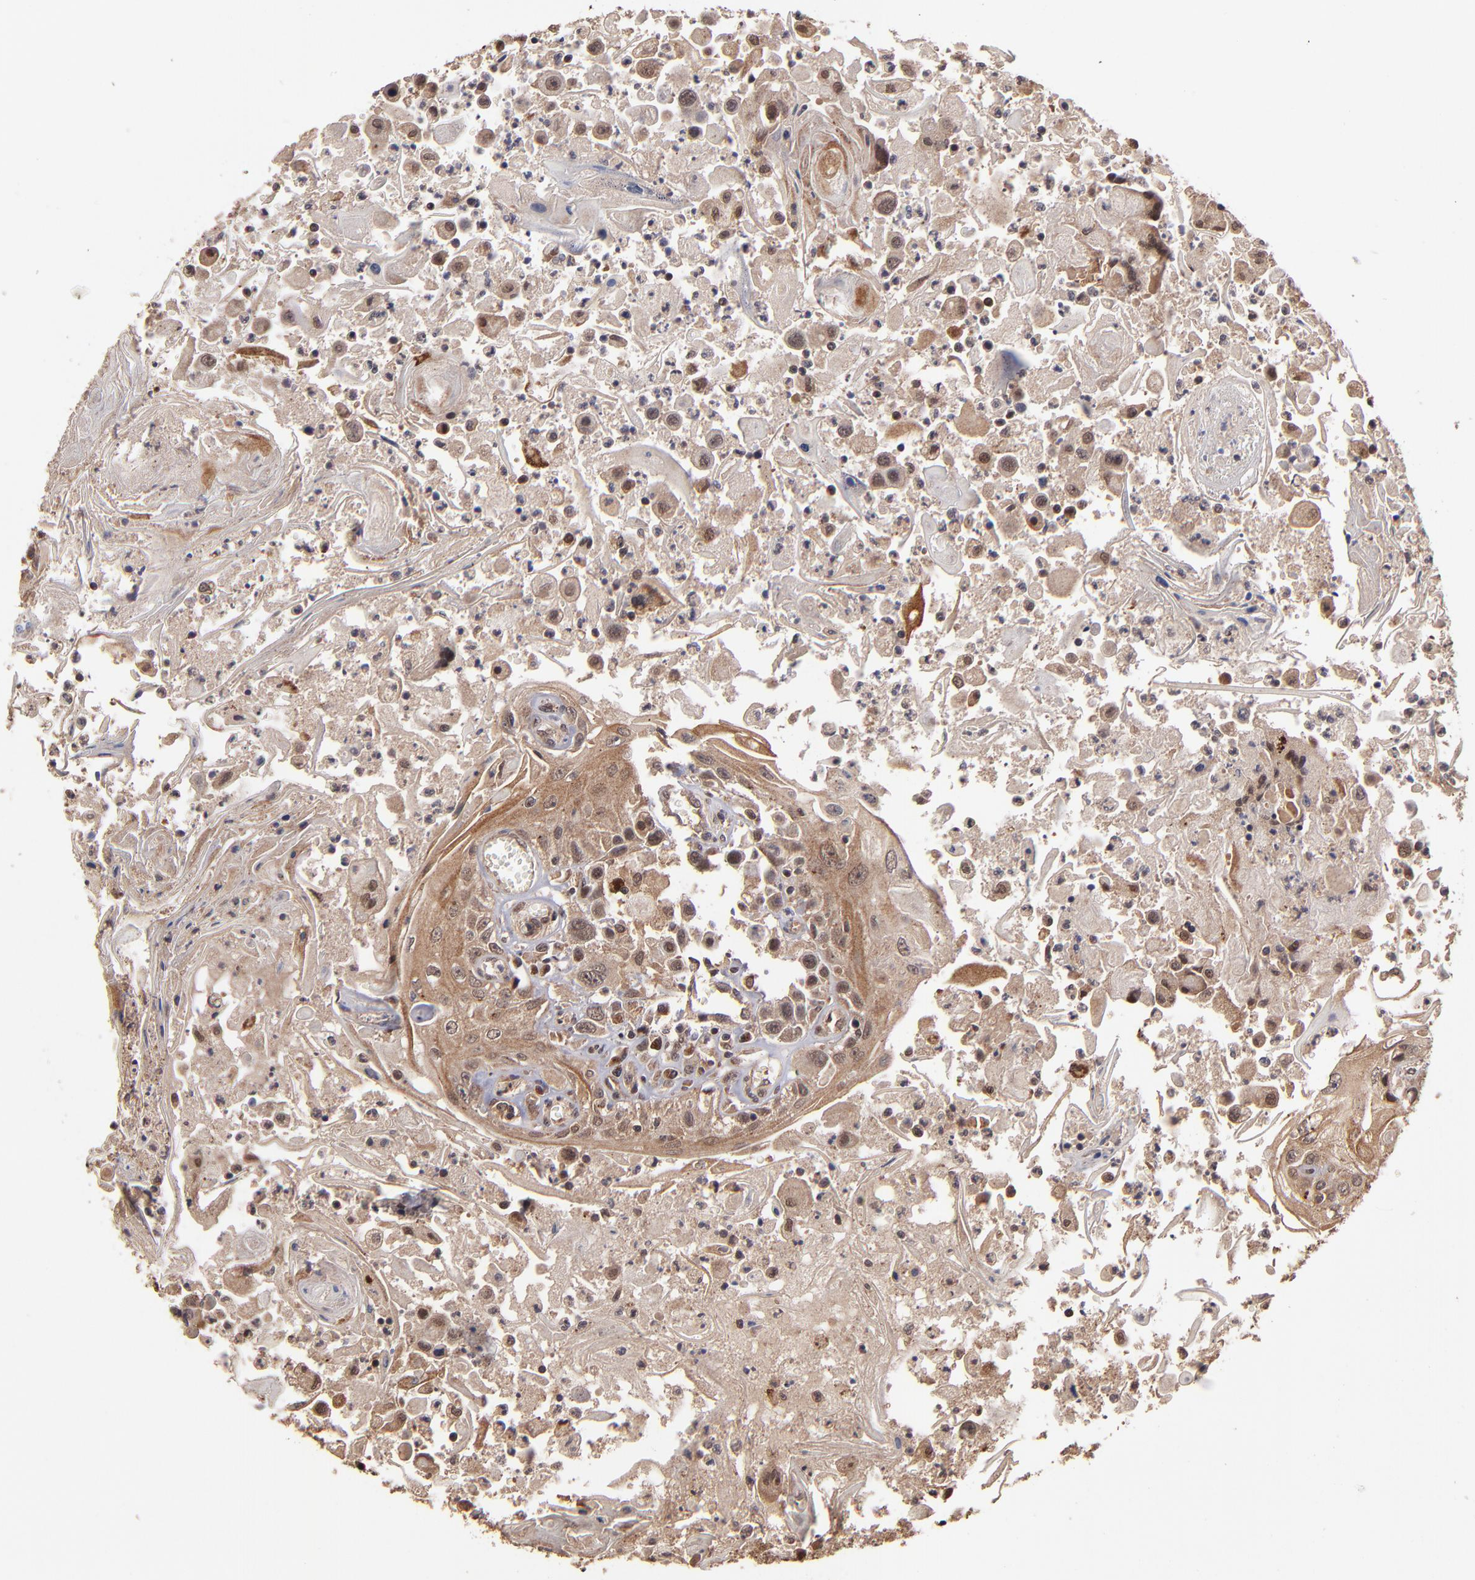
{"staining": {"intensity": "moderate", "quantity": ">75%", "location": "cytoplasmic/membranous"}, "tissue": "head and neck cancer", "cell_type": "Tumor cells", "image_type": "cancer", "snomed": [{"axis": "morphology", "description": "Squamous cell carcinoma, NOS"}, {"axis": "topography", "description": "Oral tissue"}, {"axis": "topography", "description": "Head-Neck"}], "caption": "This image demonstrates IHC staining of head and neck cancer (squamous cell carcinoma), with medium moderate cytoplasmic/membranous positivity in approximately >75% of tumor cells.", "gene": "NFE2L2", "patient": {"sex": "female", "age": 76}}